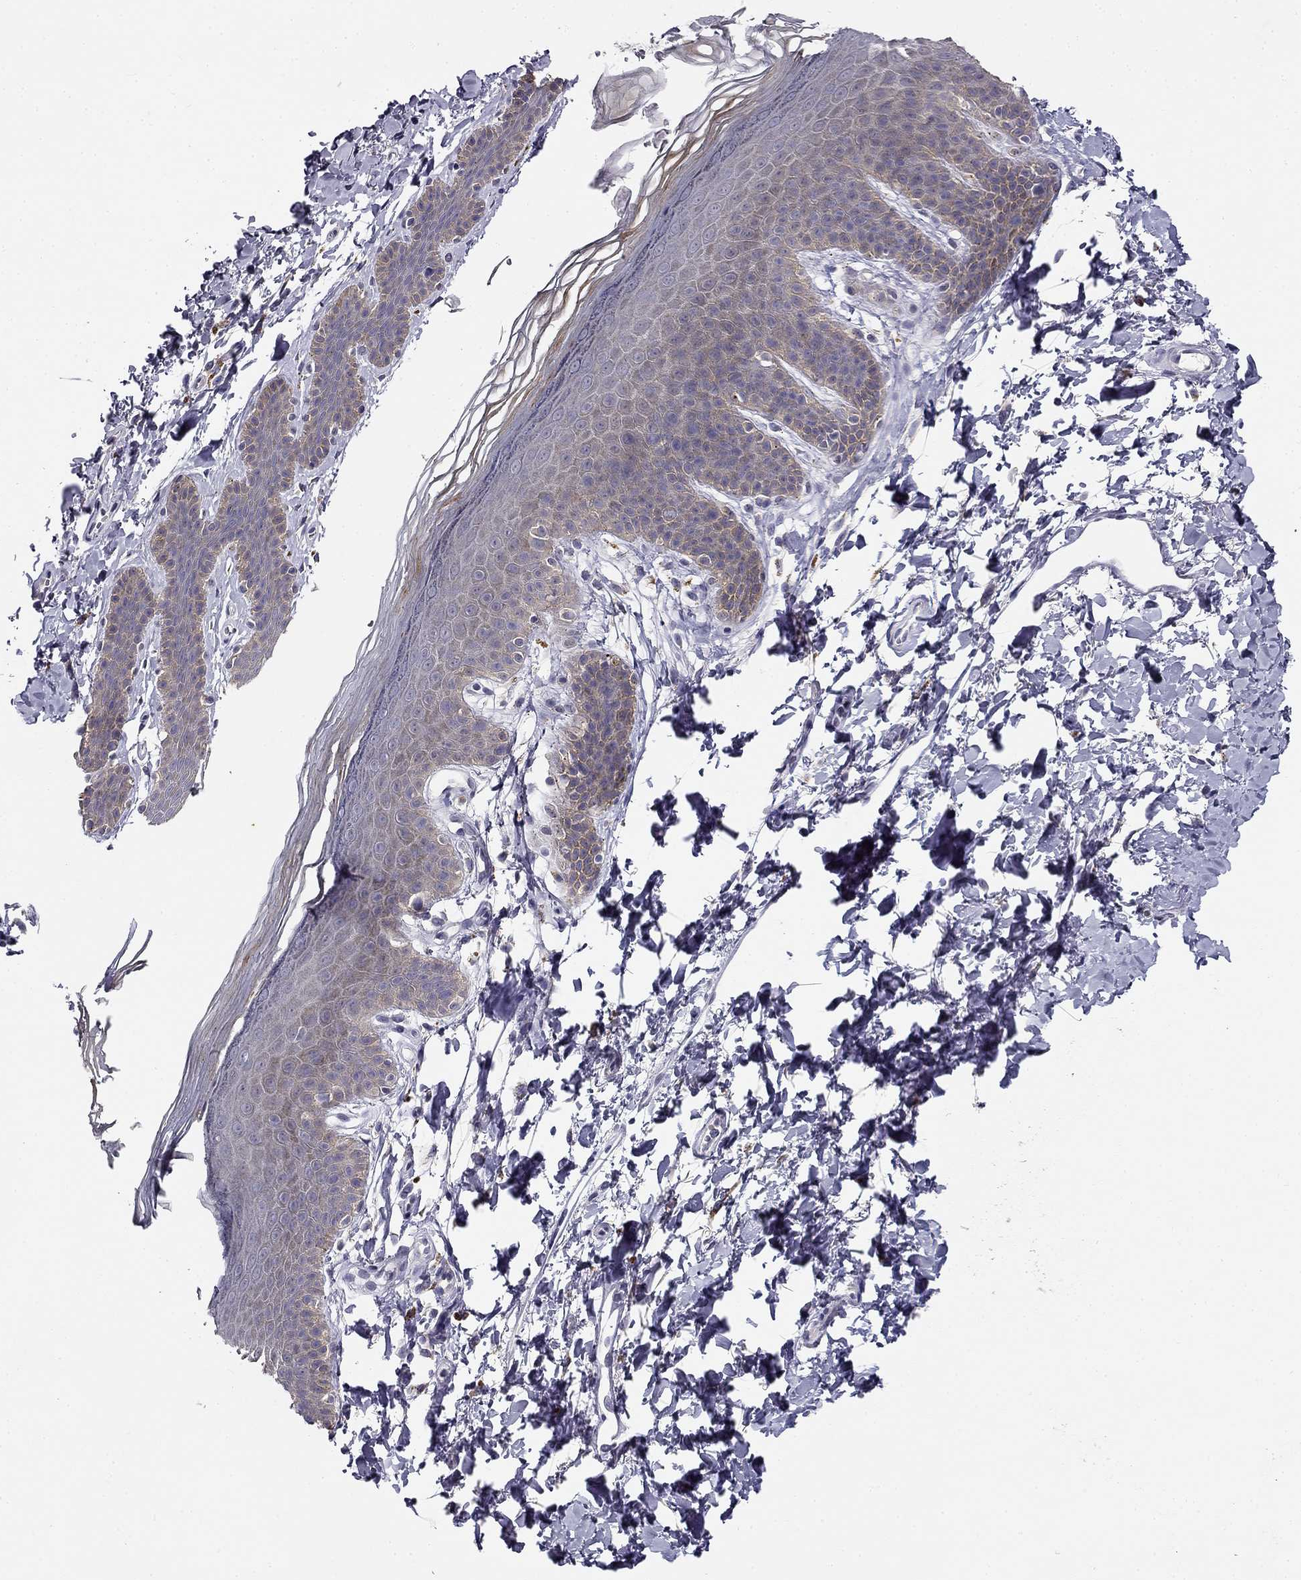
{"staining": {"intensity": "weak", "quantity": "25%-75%", "location": "cytoplasmic/membranous"}, "tissue": "skin", "cell_type": "Epidermal cells", "image_type": "normal", "snomed": [{"axis": "morphology", "description": "Normal tissue, NOS"}, {"axis": "topography", "description": "Anal"}], "caption": "Approximately 25%-75% of epidermal cells in benign skin demonstrate weak cytoplasmic/membranous protein staining as visualized by brown immunohistochemical staining.", "gene": "CNR1", "patient": {"sex": "male", "age": 53}}